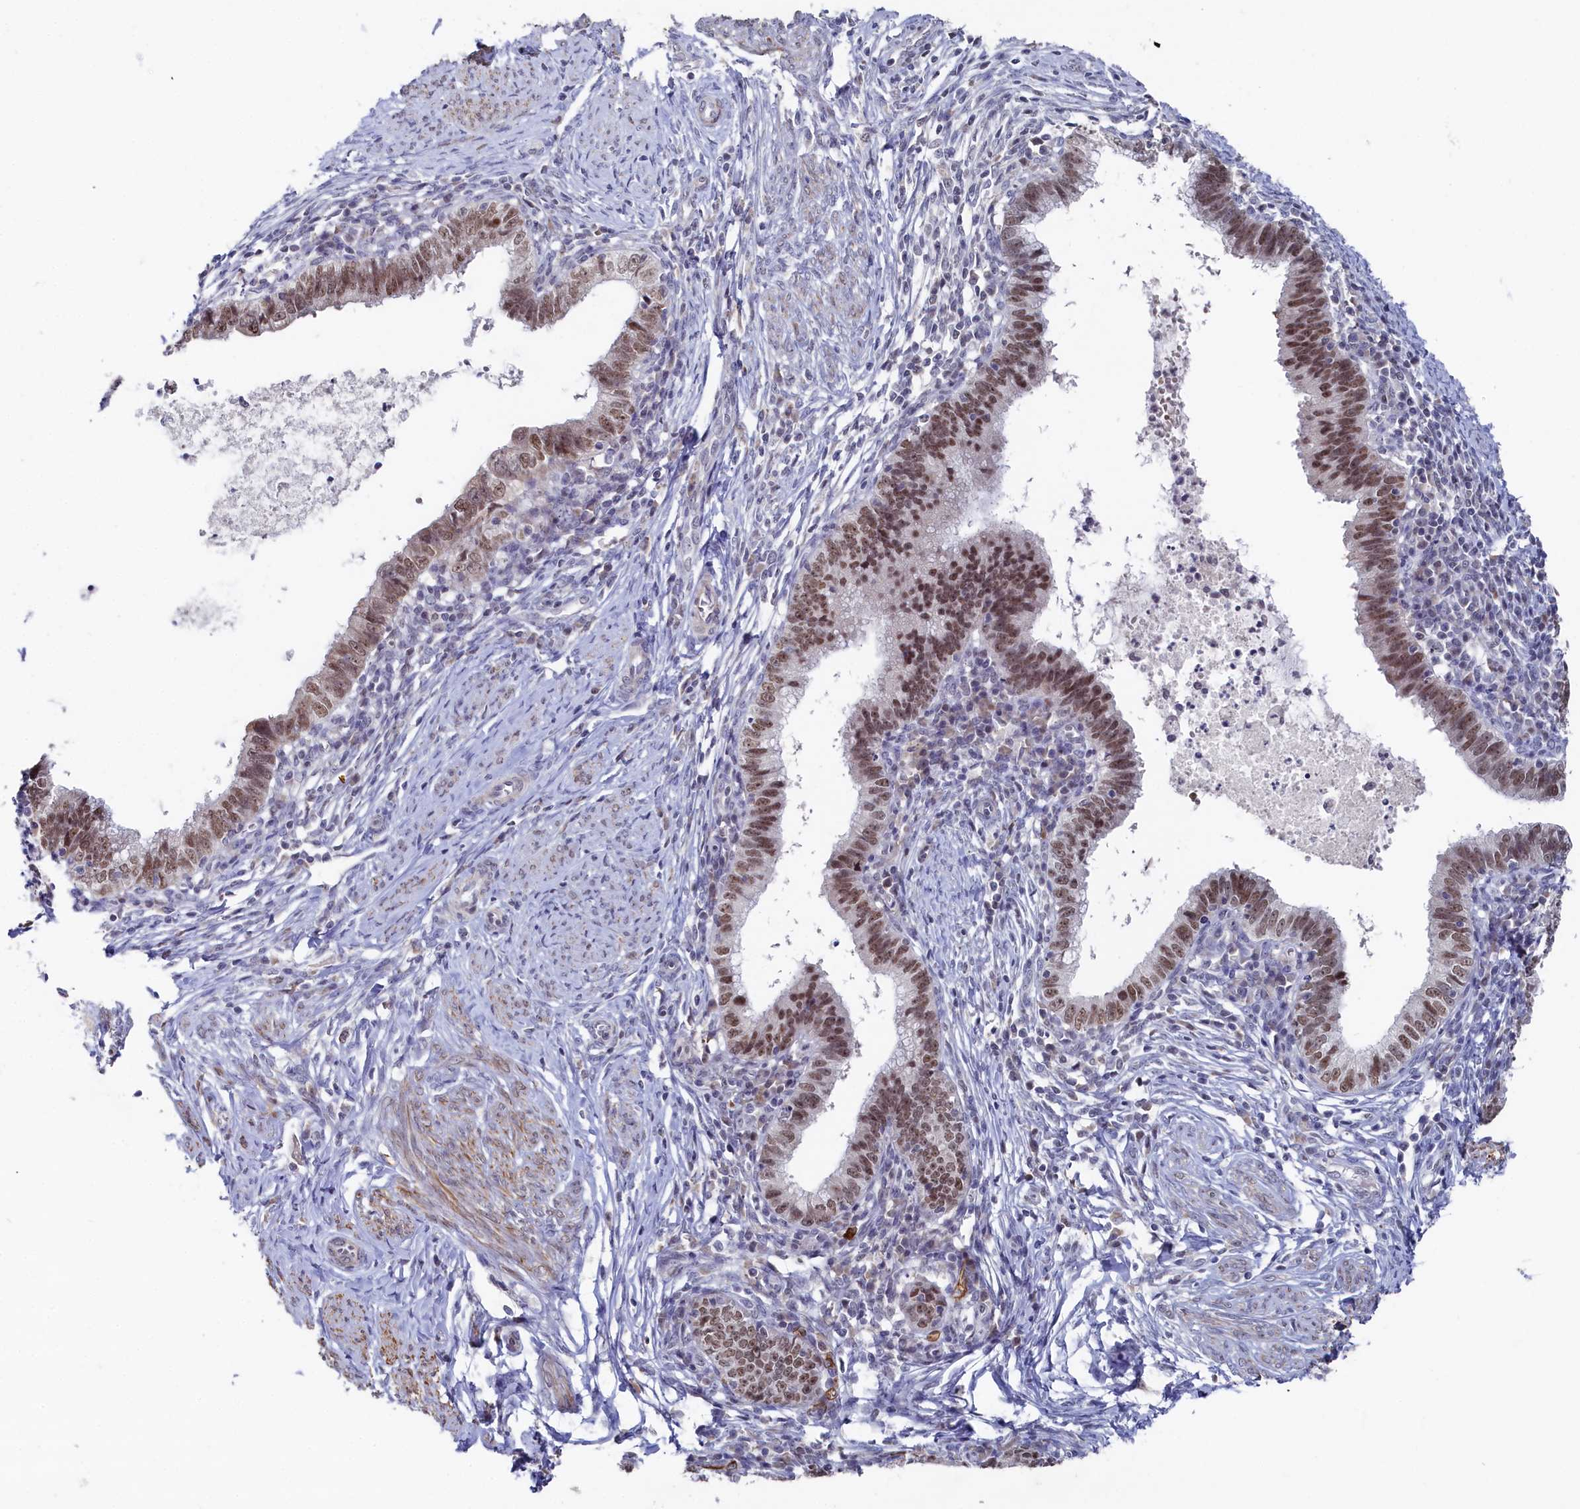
{"staining": {"intensity": "moderate", "quantity": ">75%", "location": "nuclear"}, "tissue": "cervical cancer", "cell_type": "Tumor cells", "image_type": "cancer", "snomed": [{"axis": "morphology", "description": "Adenocarcinoma, NOS"}, {"axis": "topography", "description": "Cervix"}], "caption": "Immunohistochemistry histopathology image of human cervical cancer stained for a protein (brown), which exhibits medium levels of moderate nuclear expression in about >75% of tumor cells.", "gene": "TIGD4", "patient": {"sex": "female", "age": 36}}